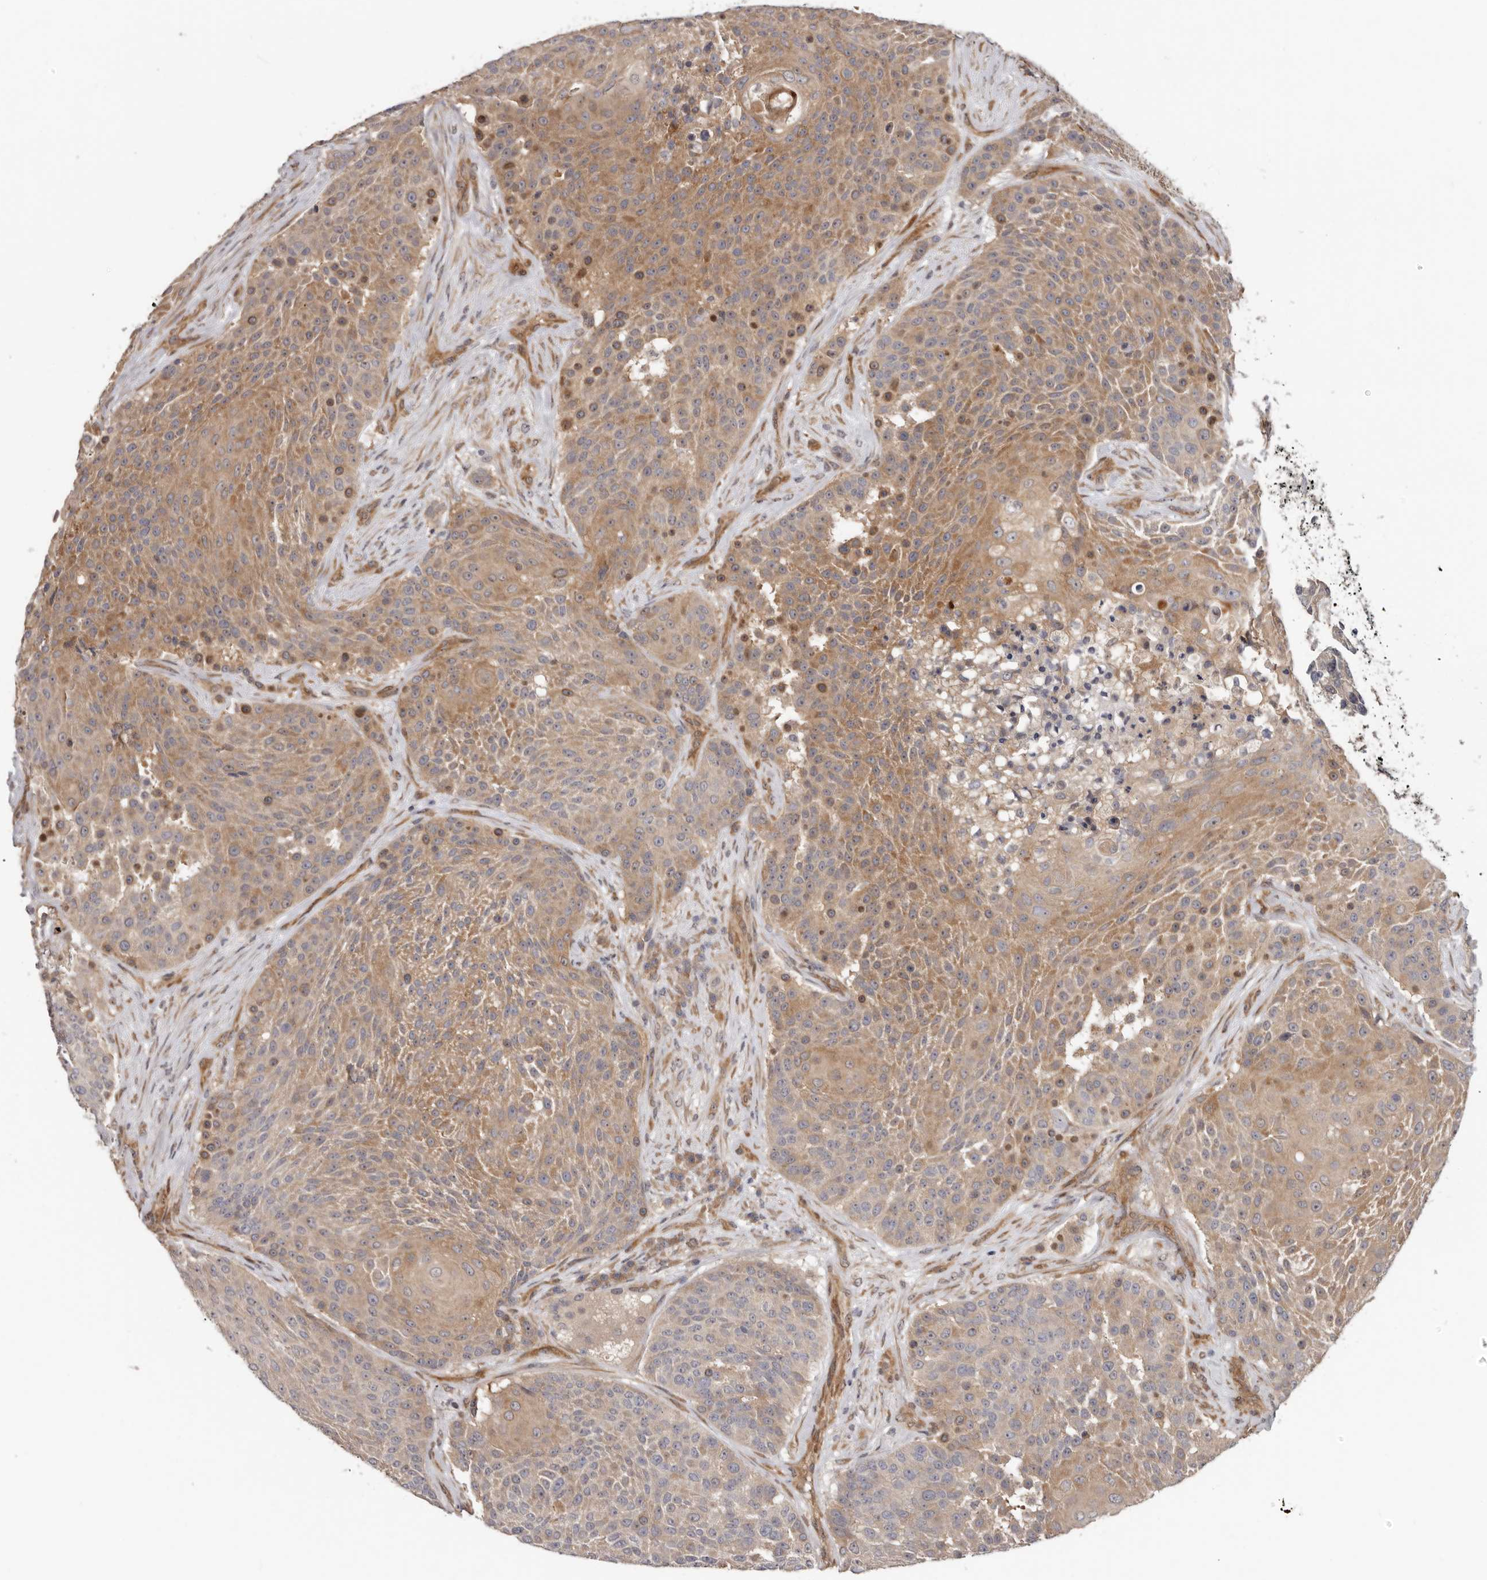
{"staining": {"intensity": "moderate", "quantity": ">75%", "location": "cytoplasmic/membranous"}, "tissue": "urothelial cancer", "cell_type": "Tumor cells", "image_type": "cancer", "snomed": [{"axis": "morphology", "description": "Urothelial carcinoma, High grade"}, {"axis": "topography", "description": "Urinary bladder"}], "caption": "Protein staining reveals moderate cytoplasmic/membranous expression in approximately >75% of tumor cells in urothelial carcinoma (high-grade). (DAB IHC, brown staining for protein, blue staining for nuclei).", "gene": "SBDS", "patient": {"sex": "female", "age": 63}}